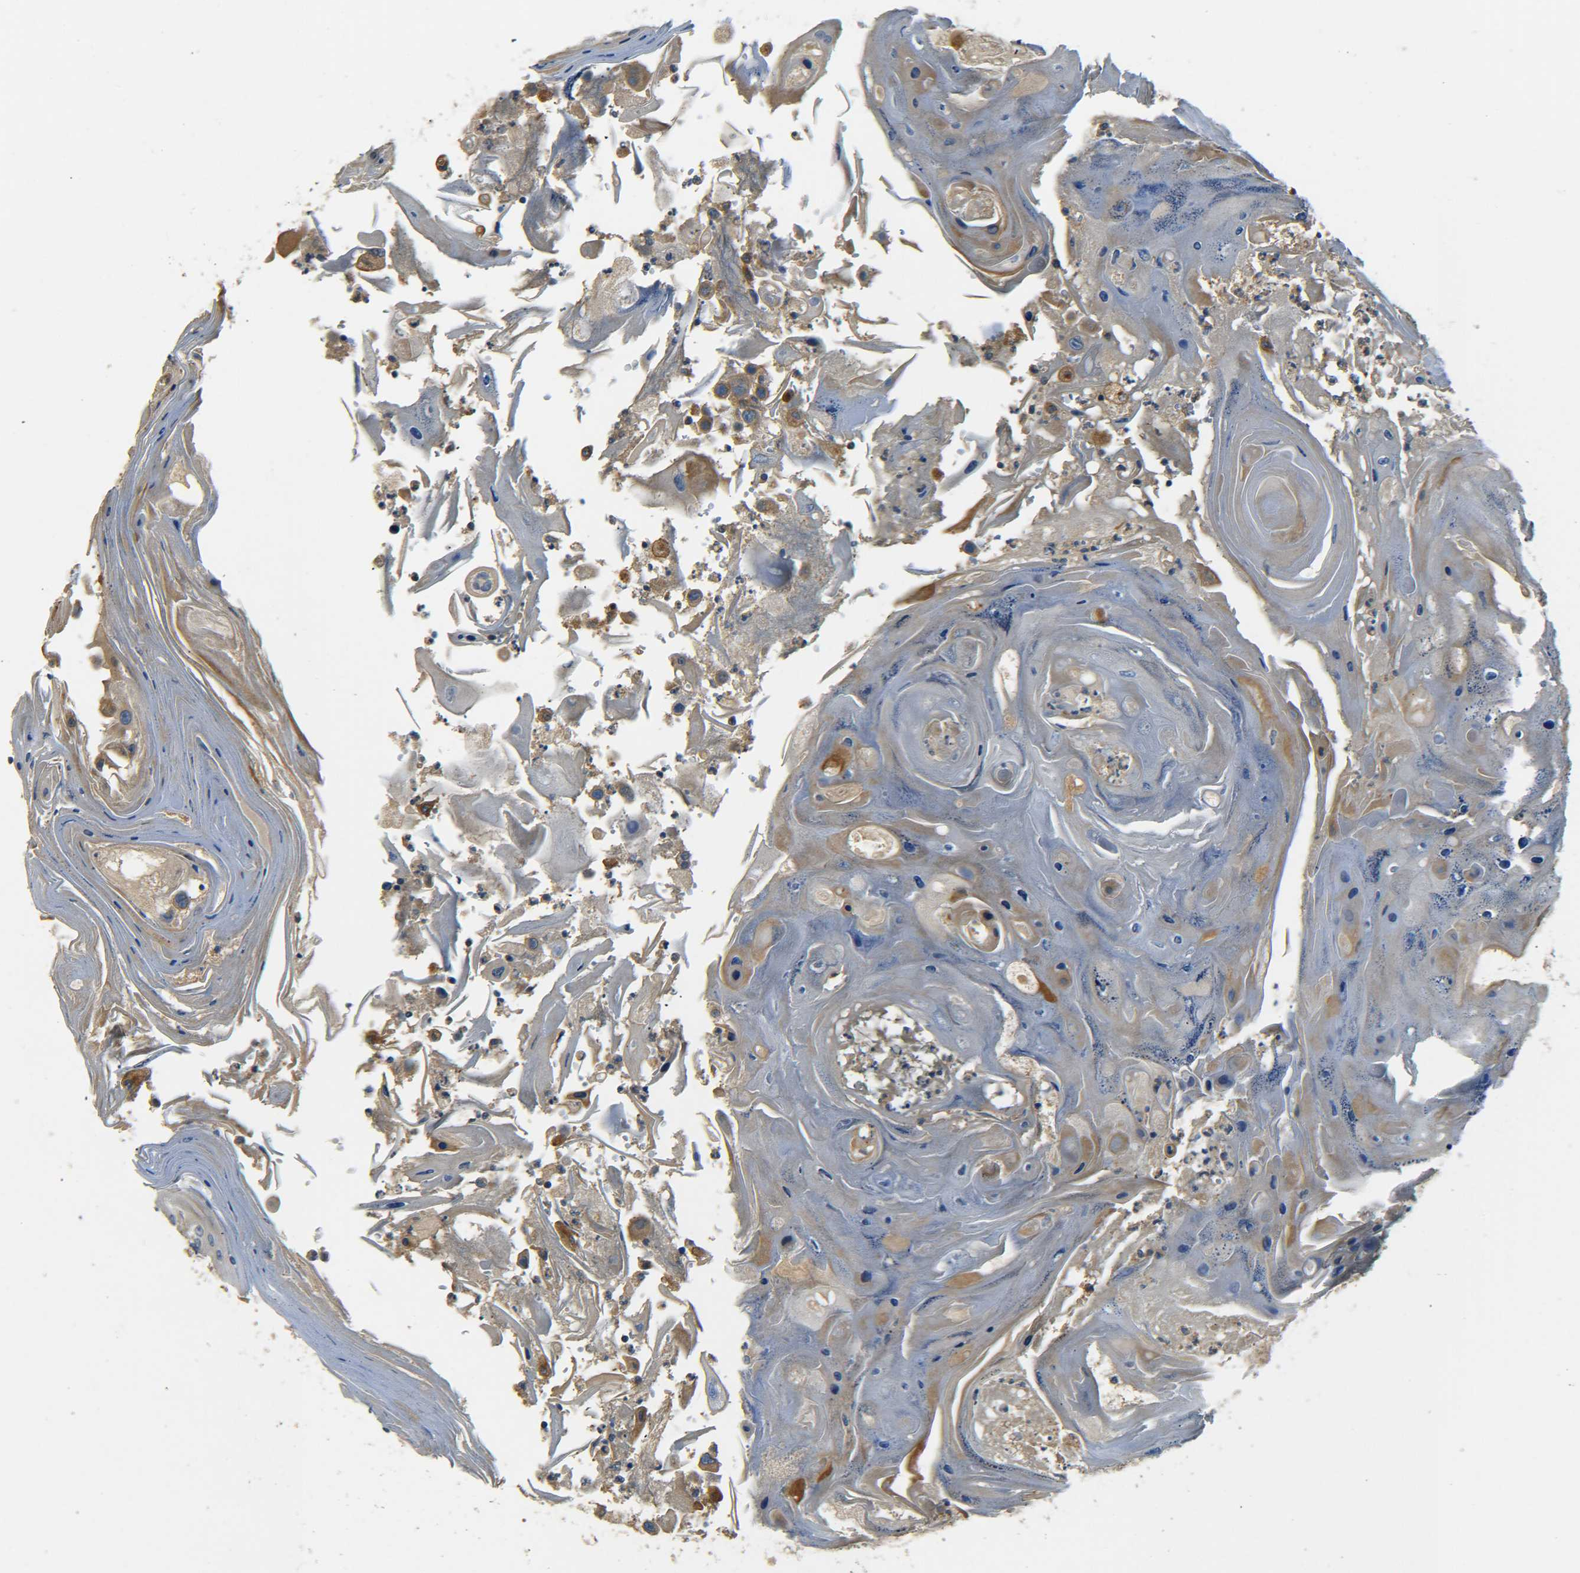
{"staining": {"intensity": "weak", "quantity": "25%-75%", "location": "cytoplasmic/membranous"}, "tissue": "head and neck cancer", "cell_type": "Tumor cells", "image_type": "cancer", "snomed": [{"axis": "morphology", "description": "Squamous cell carcinoma, NOS"}, {"axis": "topography", "description": "Oral tissue"}, {"axis": "topography", "description": "Head-Neck"}], "caption": "Head and neck squamous cell carcinoma stained with immunohistochemistry (IHC) shows weak cytoplasmic/membranous positivity in approximately 25%-75% of tumor cells. Nuclei are stained in blue.", "gene": "LRCH3", "patient": {"sex": "female", "age": 76}}